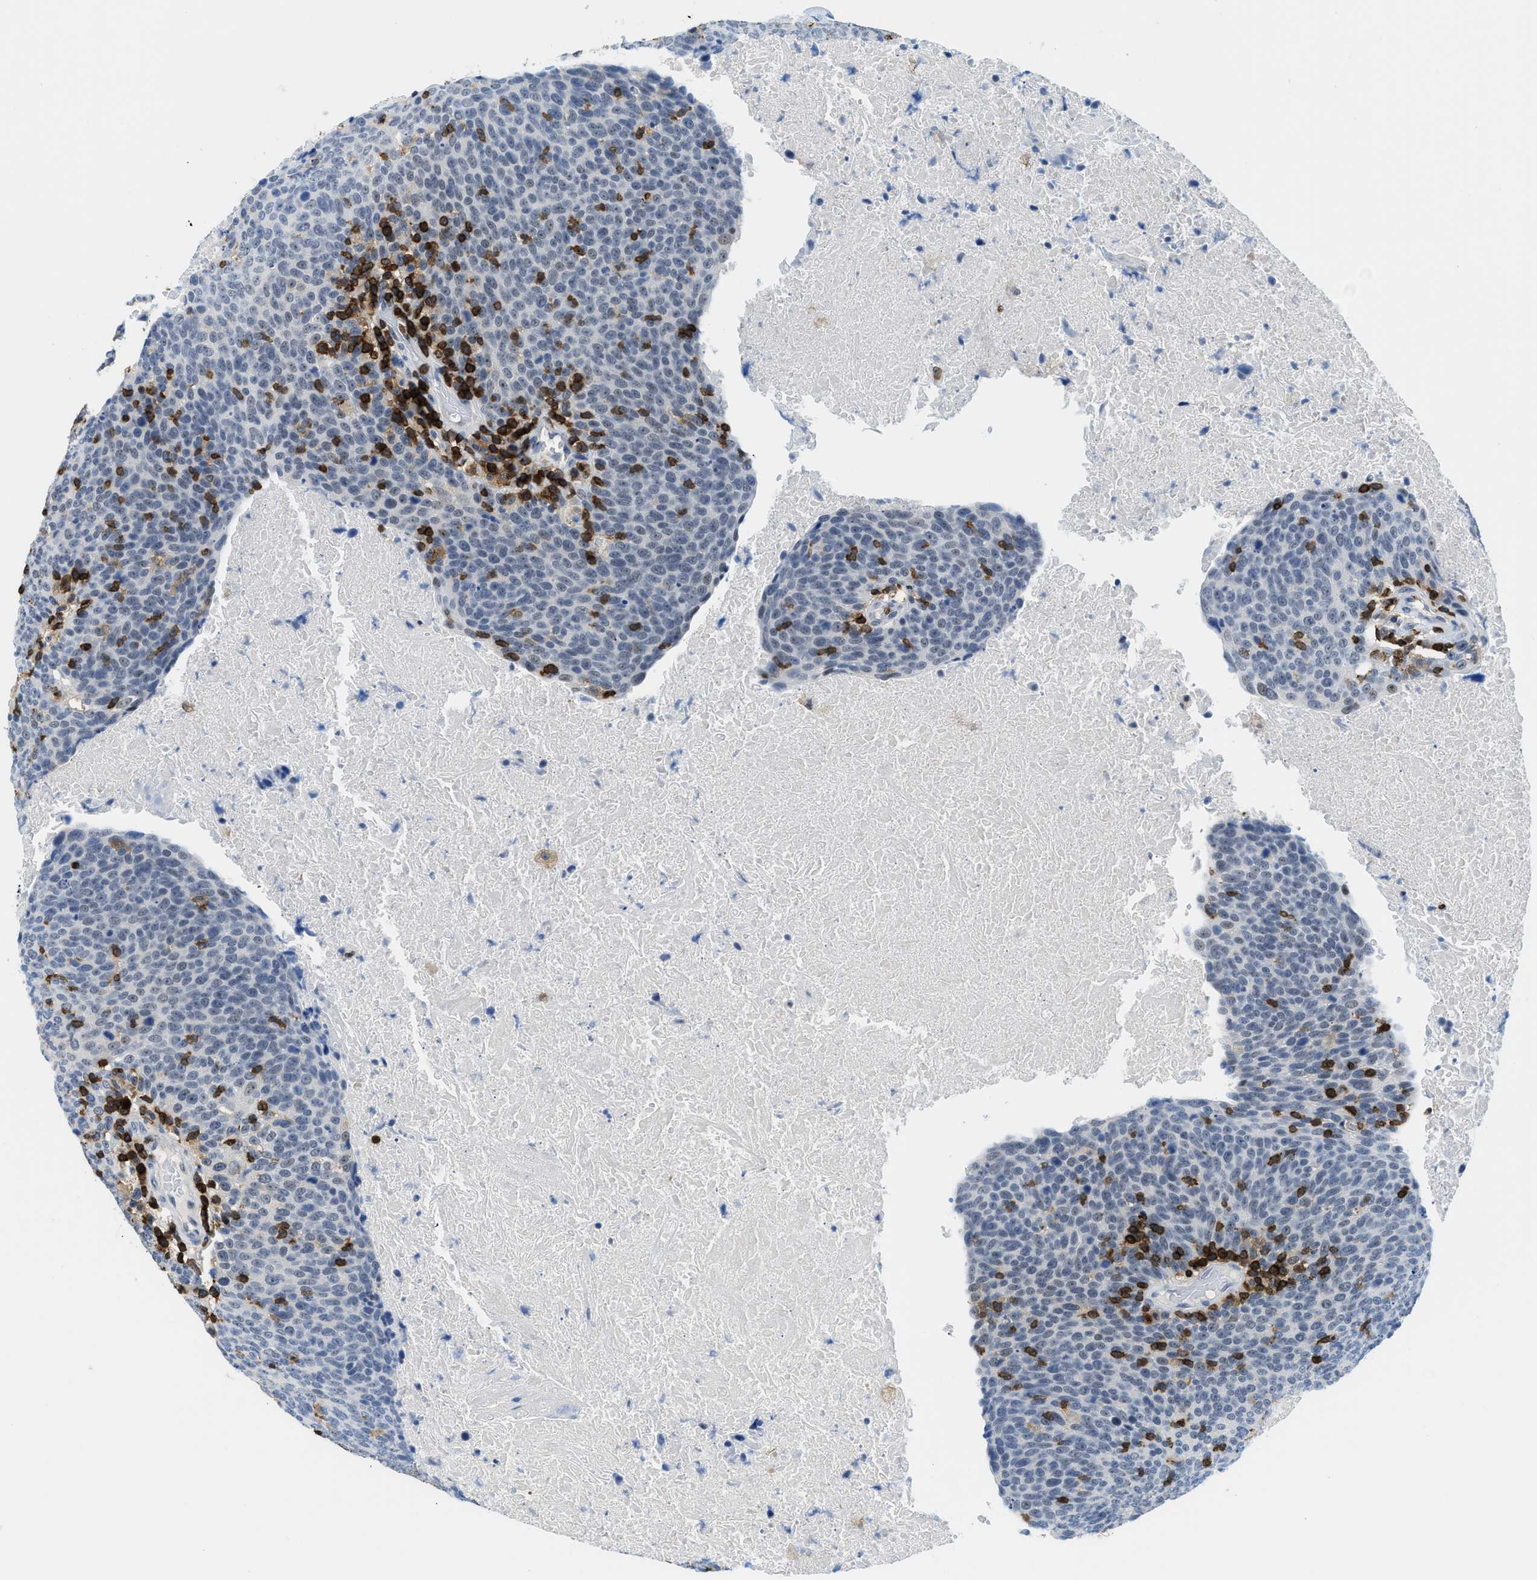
{"staining": {"intensity": "negative", "quantity": "none", "location": "none"}, "tissue": "head and neck cancer", "cell_type": "Tumor cells", "image_type": "cancer", "snomed": [{"axis": "morphology", "description": "Squamous cell carcinoma, NOS"}, {"axis": "morphology", "description": "Squamous cell carcinoma, metastatic, NOS"}, {"axis": "topography", "description": "Lymph node"}, {"axis": "topography", "description": "Head-Neck"}], "caption": "Immunohistochemistry (IHC) histopathology image of human head and neck cancer (squamous cell carcinoma) stained for a protein (brown), which exhibits no expression in tumor cells.", "gene": "FAM151A", "patient": {"sex": "male", "age": 62}}